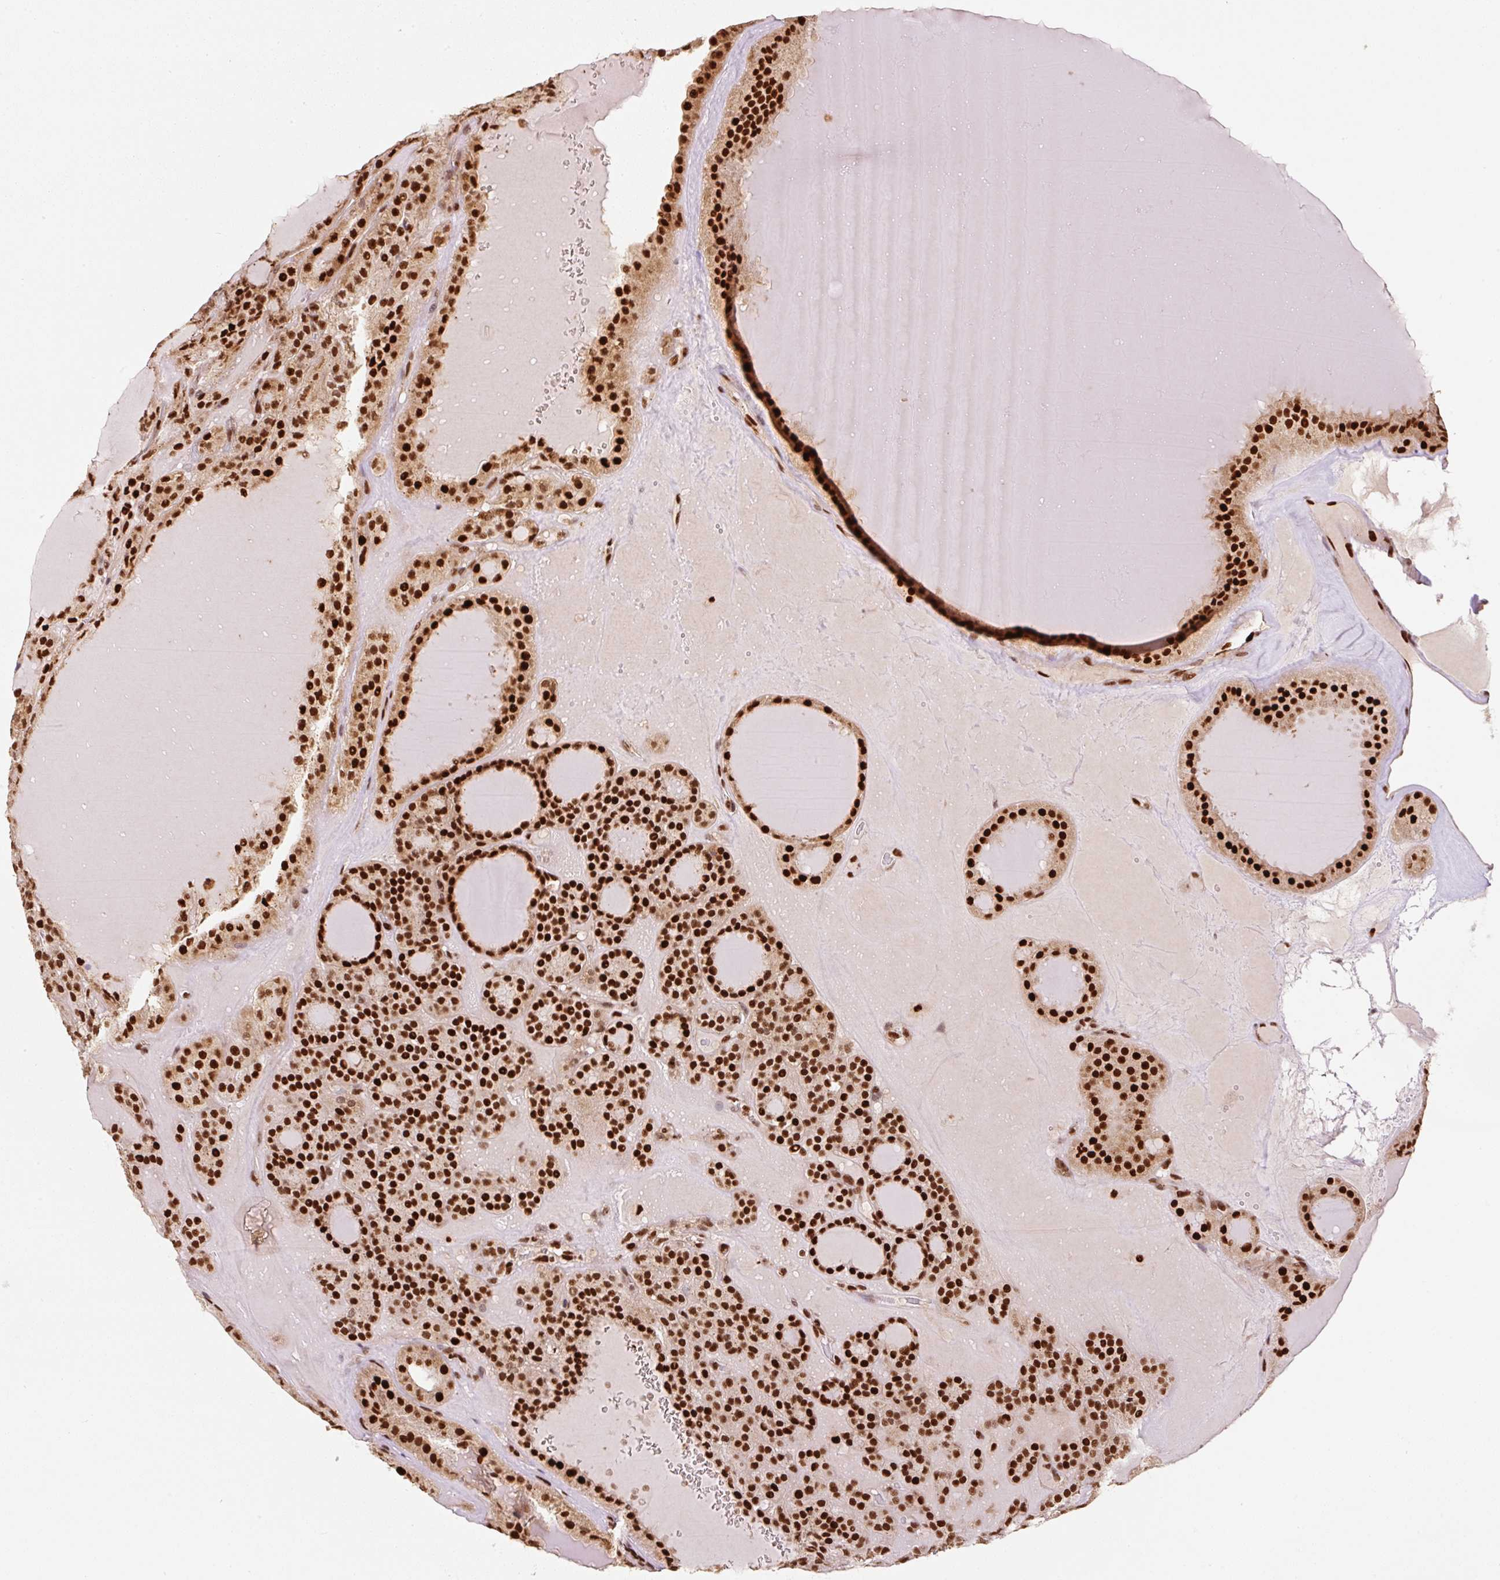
{"staining": {"intensity": "strong", "quantity": ">75%", "location": "nuclear"}, "tissue": "thyroid cancer", "cell_type": "Tumor cells", "image_type": "cancer", "snomed": [{"axis": "morphology", "description": "Follicular adenoma carcinoma, NOS"}, {"axis": "topography", "description": "Thyroid gland"}], "caption": "An immunohistochemistry histopathology image of tumor tissue is shown. Protein staining in brown highlights strong nuclear positivity in thyroid follicular adenoma carcinoma within tumor cells. The protein of interest is stained brown, and the nuclei are stained in blue (DAB IHC with brightfield microscopy, high magnification).", "gene": "GPR139", "patient": {"sex": "female", "age": 63}}